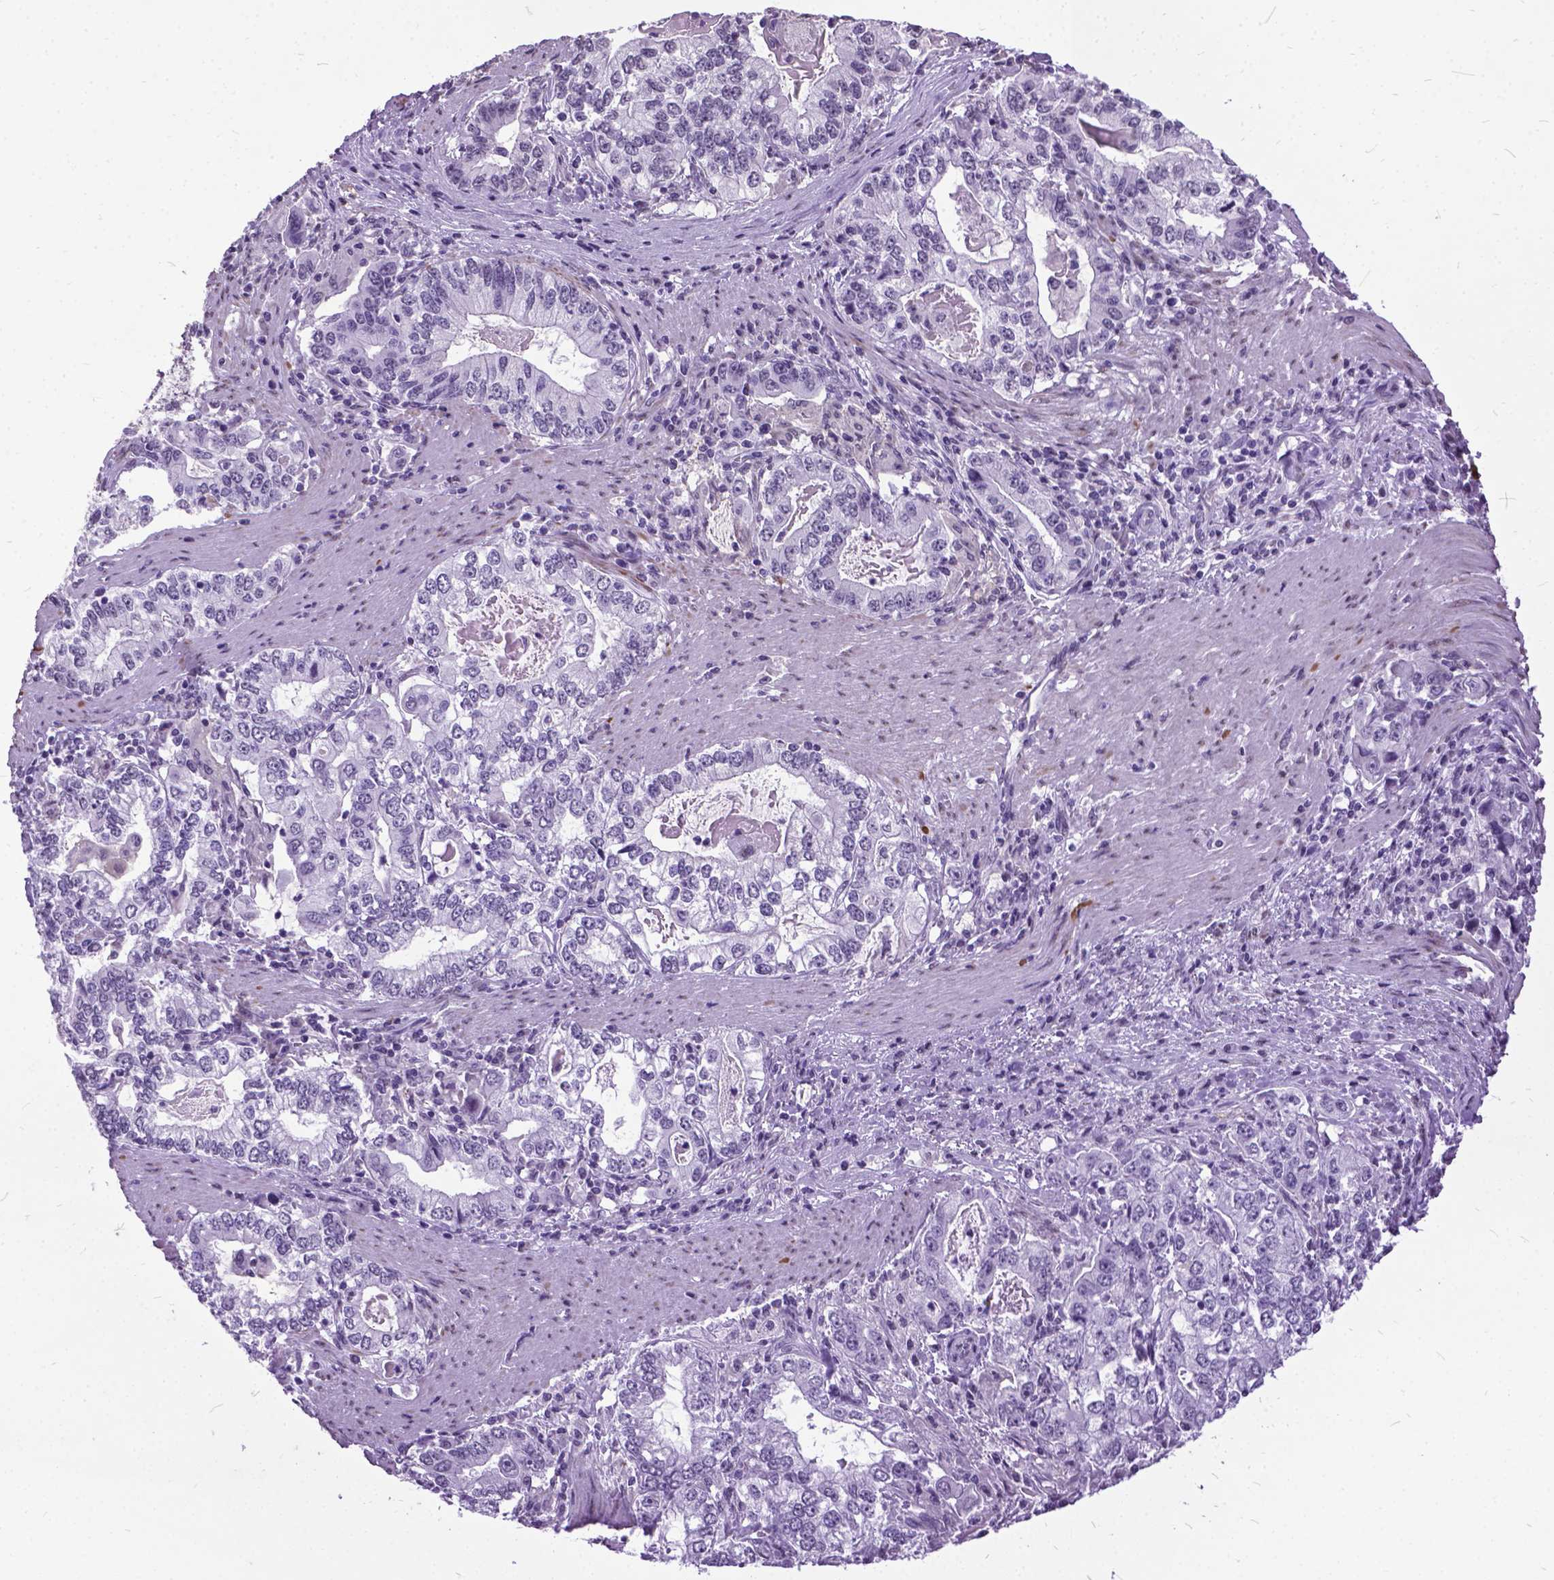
{"staining": {"intensity": "negative", "quantity": "none", "location": "none"}, "tissue": "stomach cancer", "cell_type": "Tumor cells", "image_type": "cancer", "snomed": [{"axis": "morphology", "description": "Adenocarcinoma, NOS"}, {"axis": "topography", "description": "Stomach, lower"}], "caption": "A micrograph of human stomach adenocarcinoma is negative for staining in tumor cells. (Brightfield microscopy of DAB (3,3'-diaminobenzidine) immunohistochemistry (IHC) at high magnification).", "gene": "MARCHF10", "patient": {"sex": "female", "age": 72}}